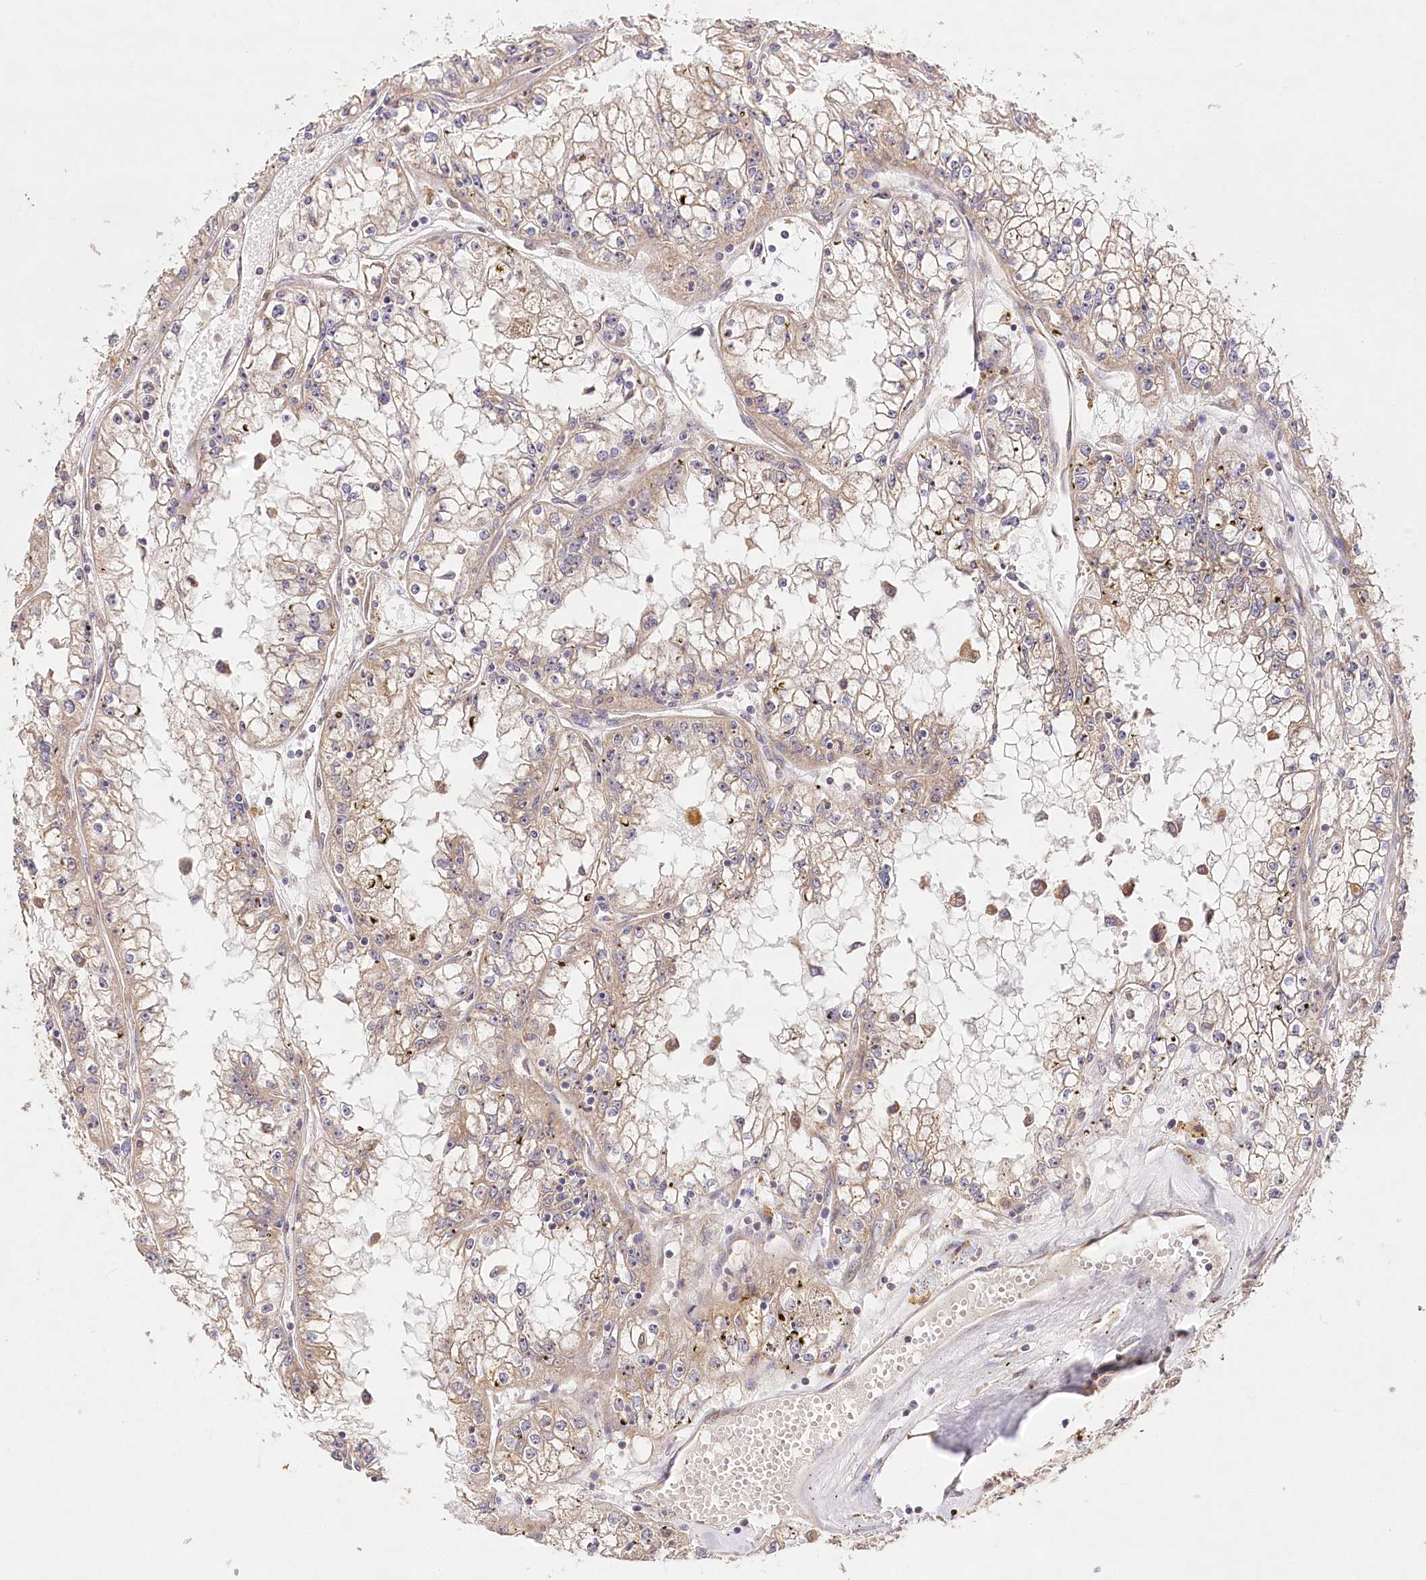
{"staining": {"intensity": "weak", "quantity": ">75%", "location": "cytoplasmic/membranous"}, "tissue": "renal cancer", "cell_type": "Tumor cells", "image_type": "cancer", "snomed": [{"axis": "morphology", "description": "Adenocarcinoma, NOS"}, {"axis": "topography", "description": "Kidney"}], "caption": "Adenocarcinoma (renal) stained with DAB (3,3'-diaminobenzidine) IHC exhibits low levels of weak cytoplasmic/membranous staining in about >75% of tumor cells.", "gene": "DMXL1", "patient": {"sex": "male", "age": 56}}